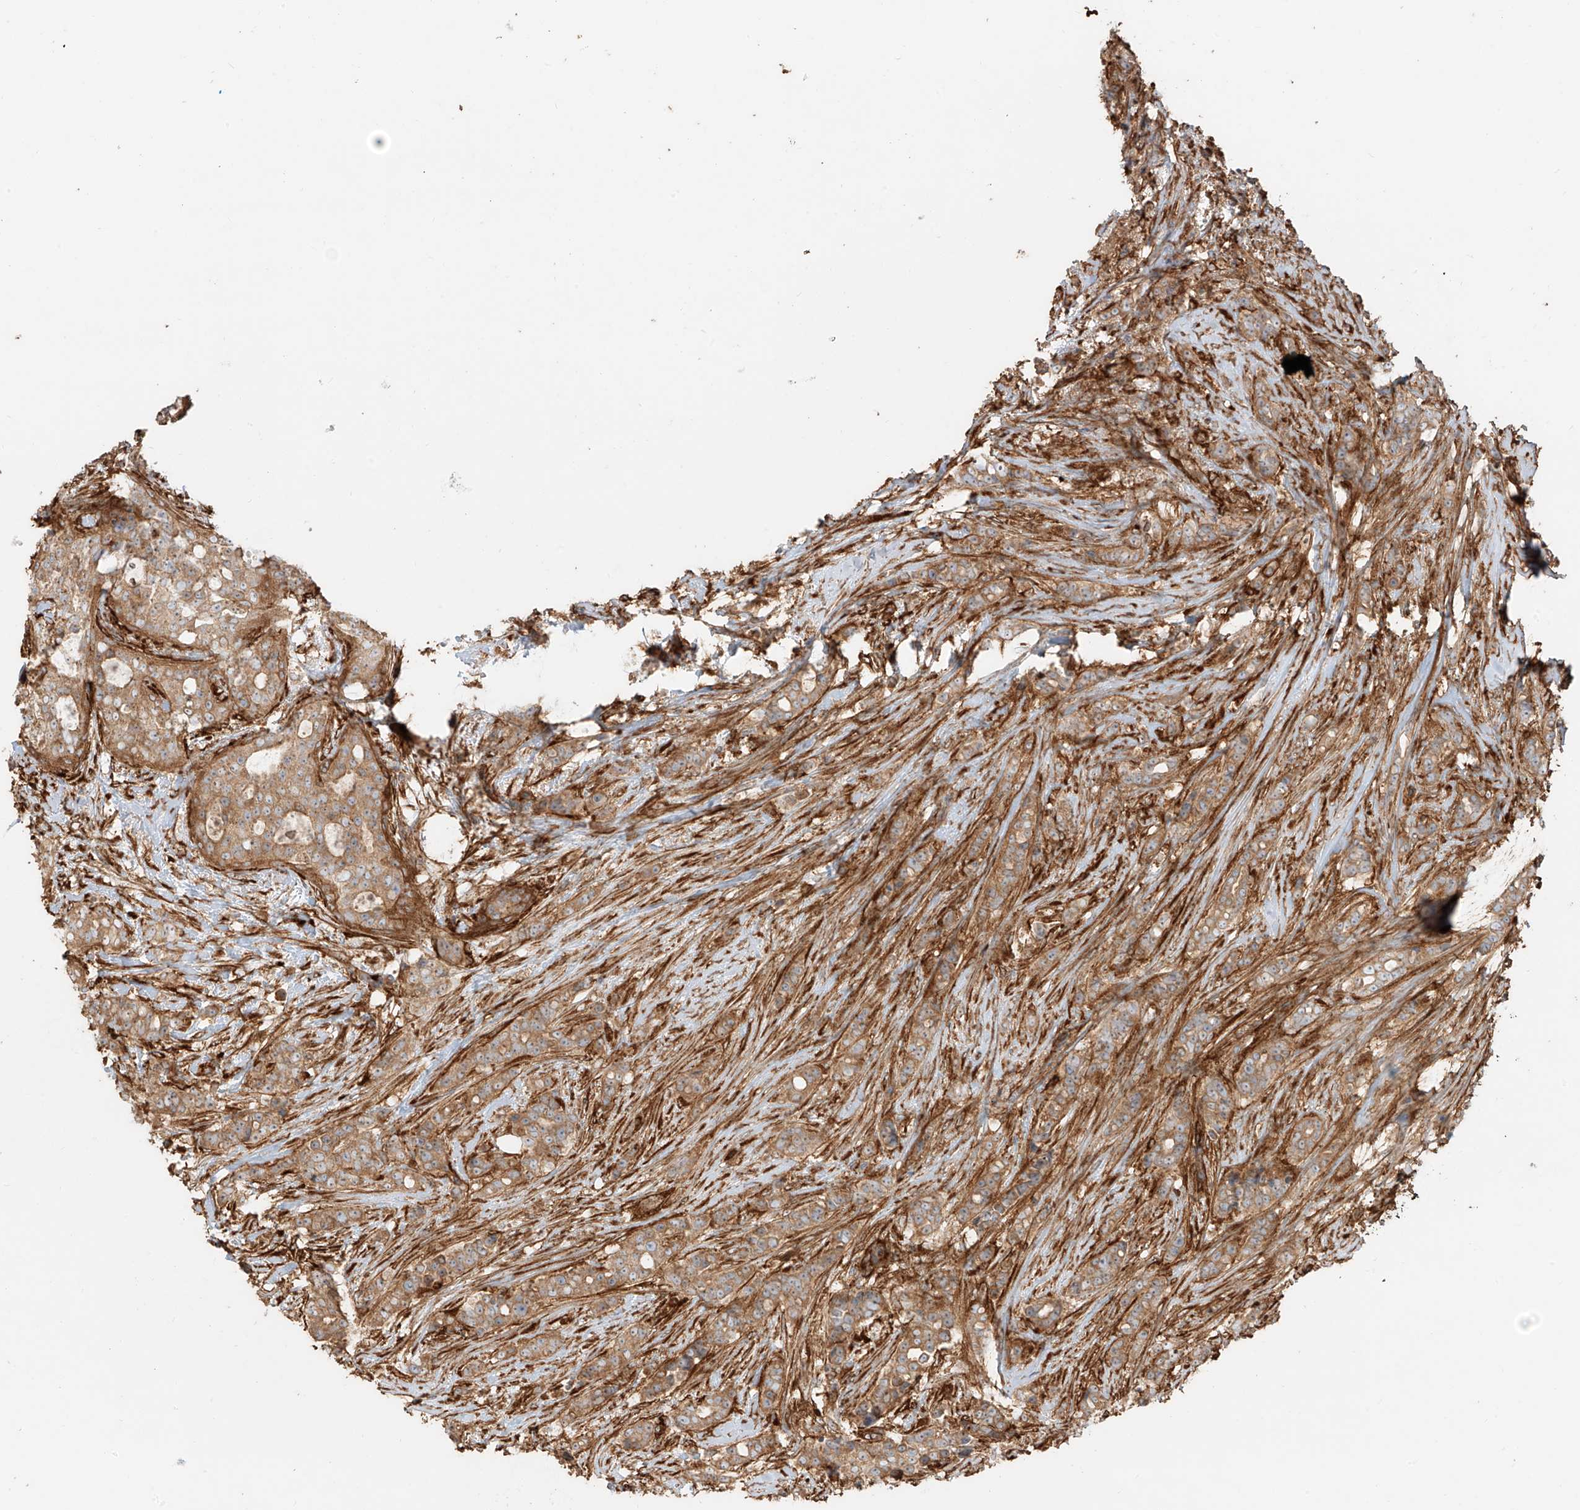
{"staining": {"intensity": "moderate", "quantity": ">75%", "location": "cytoplasmic/membranous"}, "tissue": "breast cancer", "cell_type": "Tumor cells", "image_type": "cancer", "snomed": [{"axis": "morphology", "description": "Lobular carcinoma"}, {"axis": "topography", "description": "Breast"}], "caption": "Protein expression analysis of breast cancer (lobular carcinoma) reveals moderate cytoplasmic/membranous expression in about >75% of tumor cells.", "gene": "SNX9", "patient": {"sex": "female", "age": 51}}